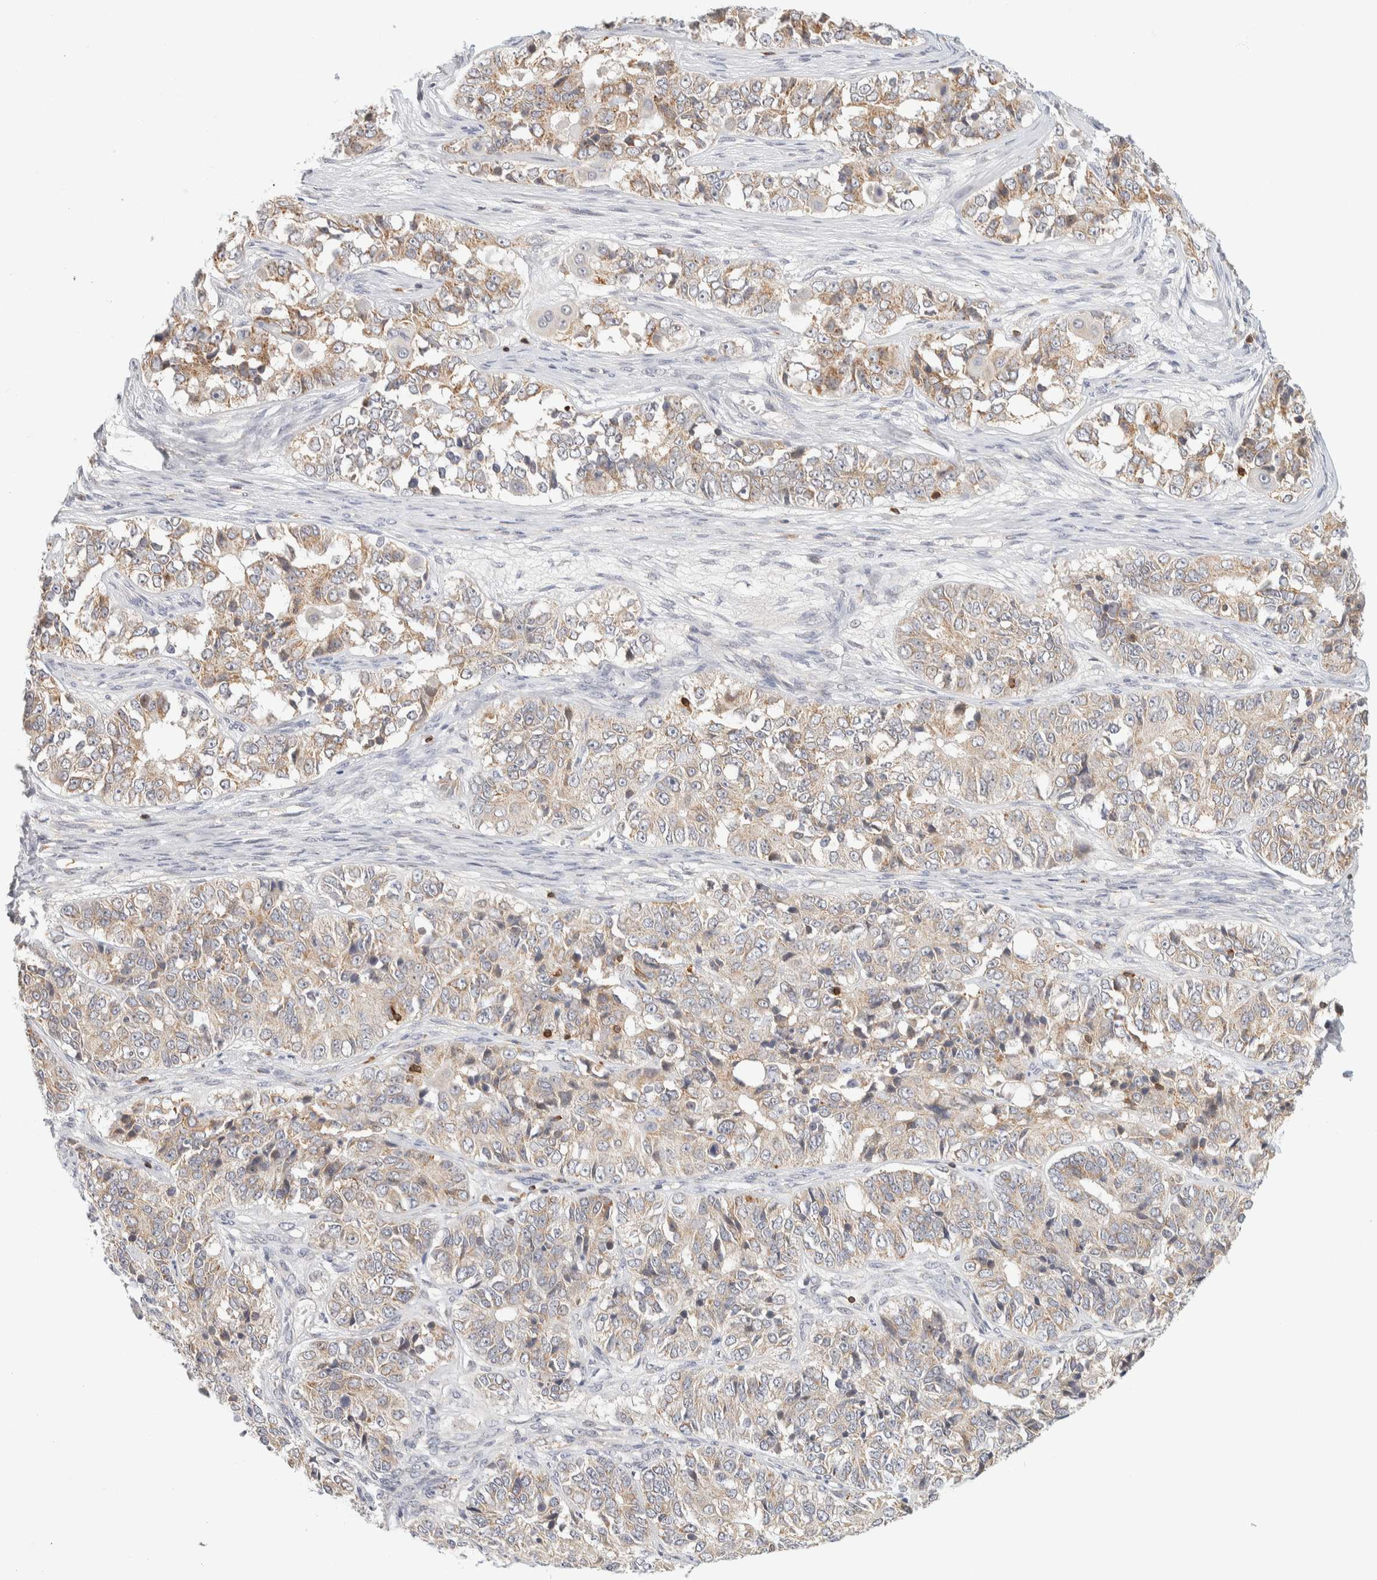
{"staining": {"intensity": "weak", "quantity": ">75%", "location": "cytoplasmic/membranous"}, "tissue": "ovarian cancer", "cell_type": "Tumor cells", "image_type": "cancer", "snomed": [{"axis": "morphology", "description": "Carcinoma, endometroid"}, {"axis": "topography", "description": "Ovary"}], "caption": "Weak cytoplasmic/membranous expression for a protein is identified in about >75% of tumor cells of ovarian endometroid carcinoma using immunohistochemistry.", "gene": "RUNDC1", "patient": {"sex": "female", "age": 51}}